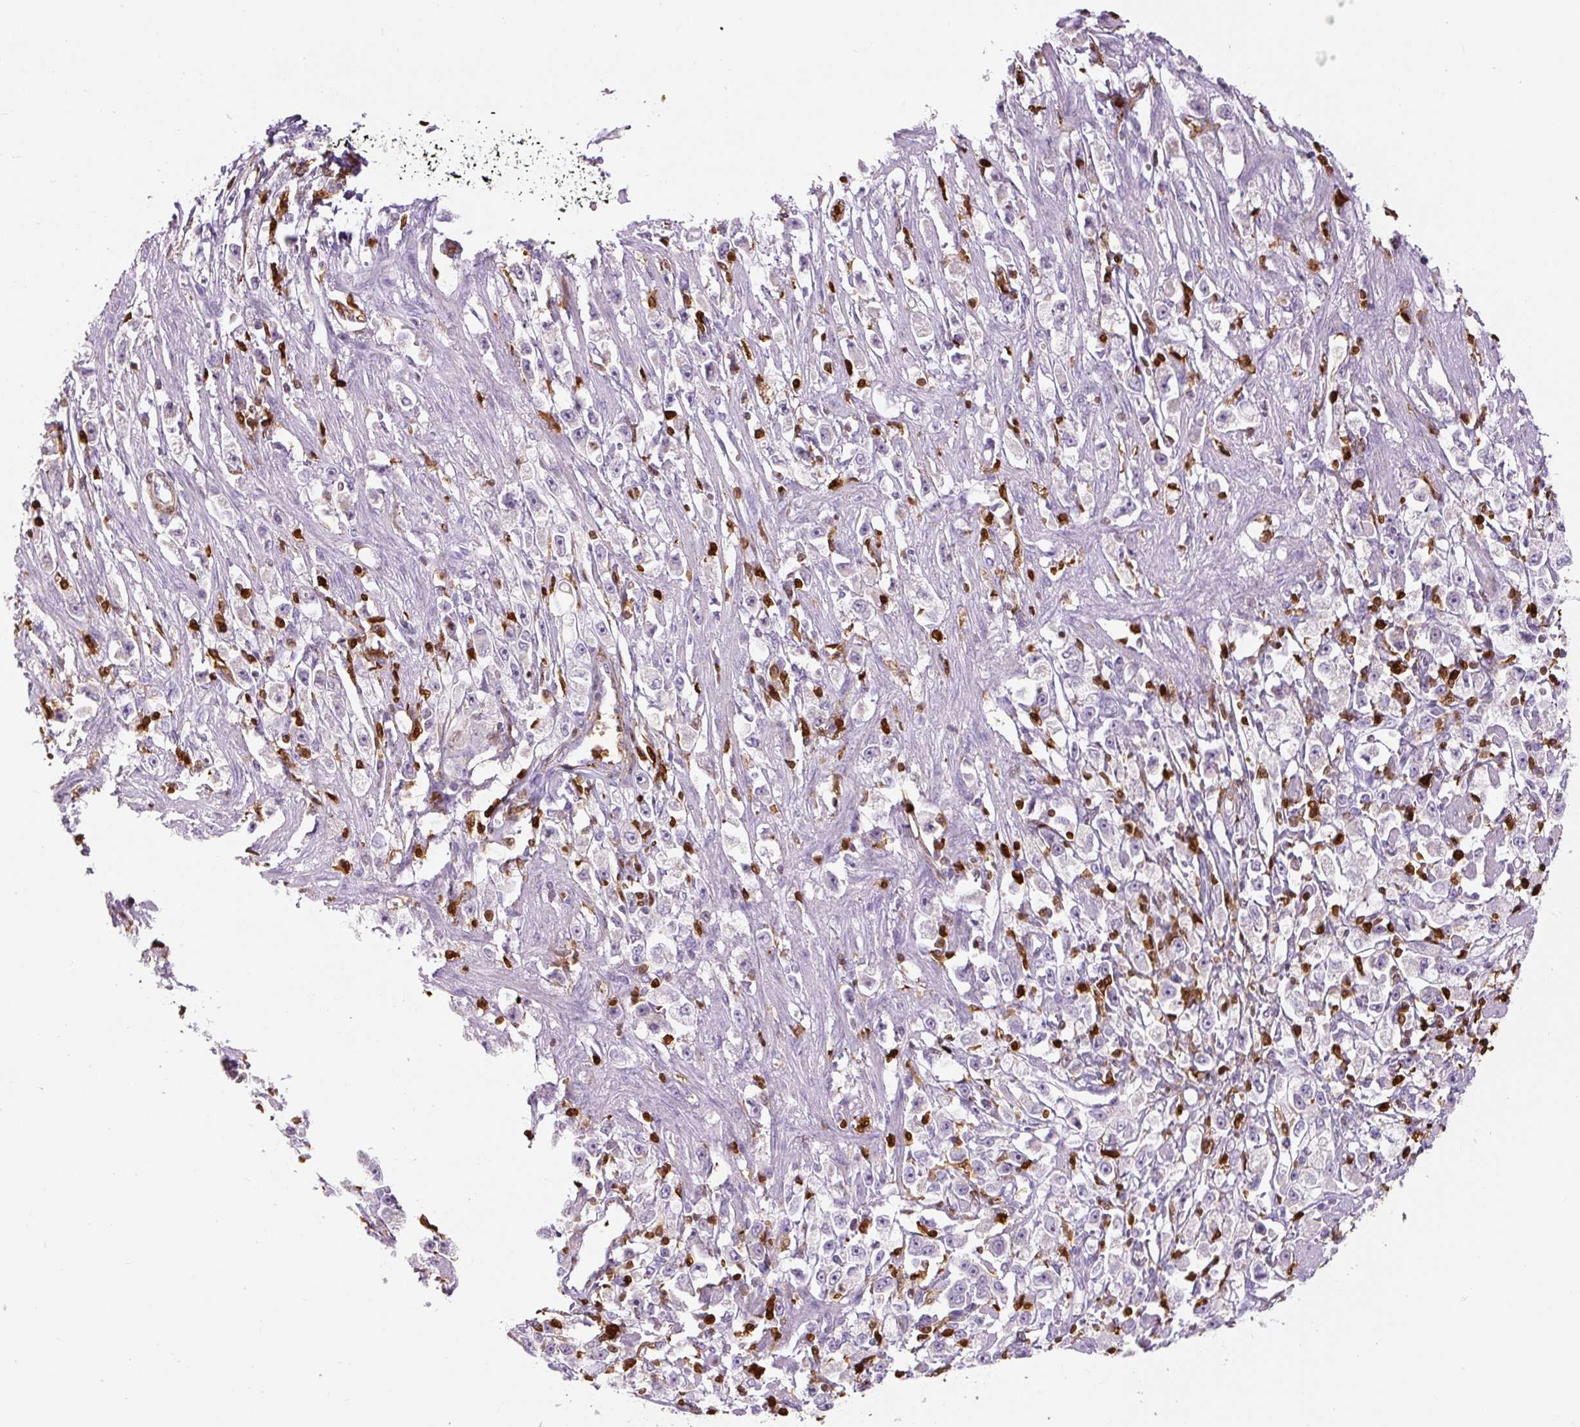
{"staining": {"intensity": "negative", "quantity": "none", "location": "none"}, "tissue": "stomach cancer", "cell_type": "Tumor cells", "image_type": "cancer", "snomed": [{"axis": "morphology", "description": "Adenocarcinoma, NOS"}, {"axis": "topography", "description": "Stomach"}], "caption": "A histopathology image of human stomach cancer (adenocarcinoma) is negative for staining in tumor cells.", "gene": "S100A4", "patient": {"sex": "female", "age": 59}}